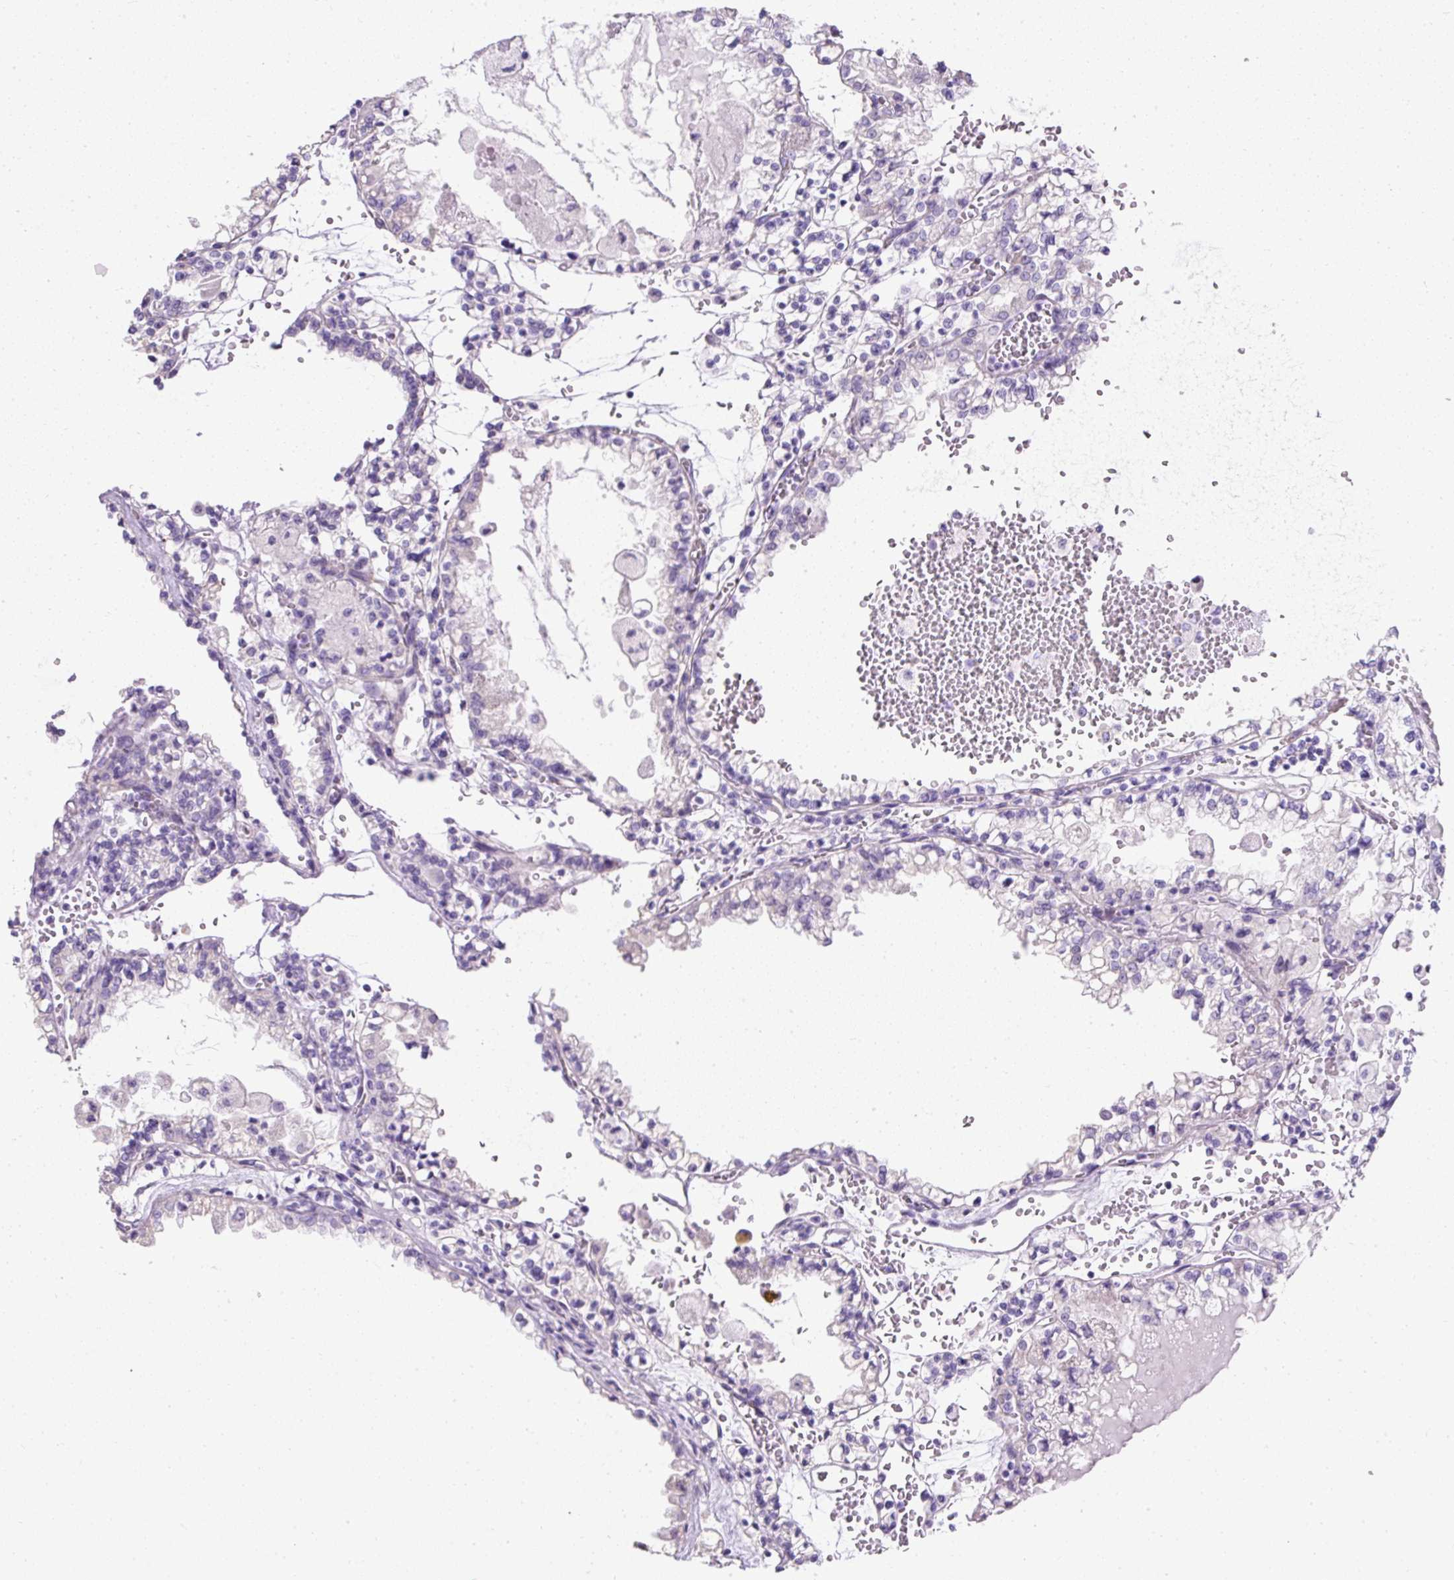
{"staining": {"intensity": "negative", "quantity": "none", "location": "none"}, "tissue": "renal cancer", "cell_type": "Tumor cells", "image_type": "cancer", "snomed": [{"axis": "morphology", "description": "Adenocarcinoma, NOS"}, {"axis": "topography", "description": "Kidney"}], "caption": "Immunohistochemical staining of renal cancer exhibits no significant staining in tumor cells.", "gene": "C2CD4C", "patient": {"sex": "female", "age": 56}}